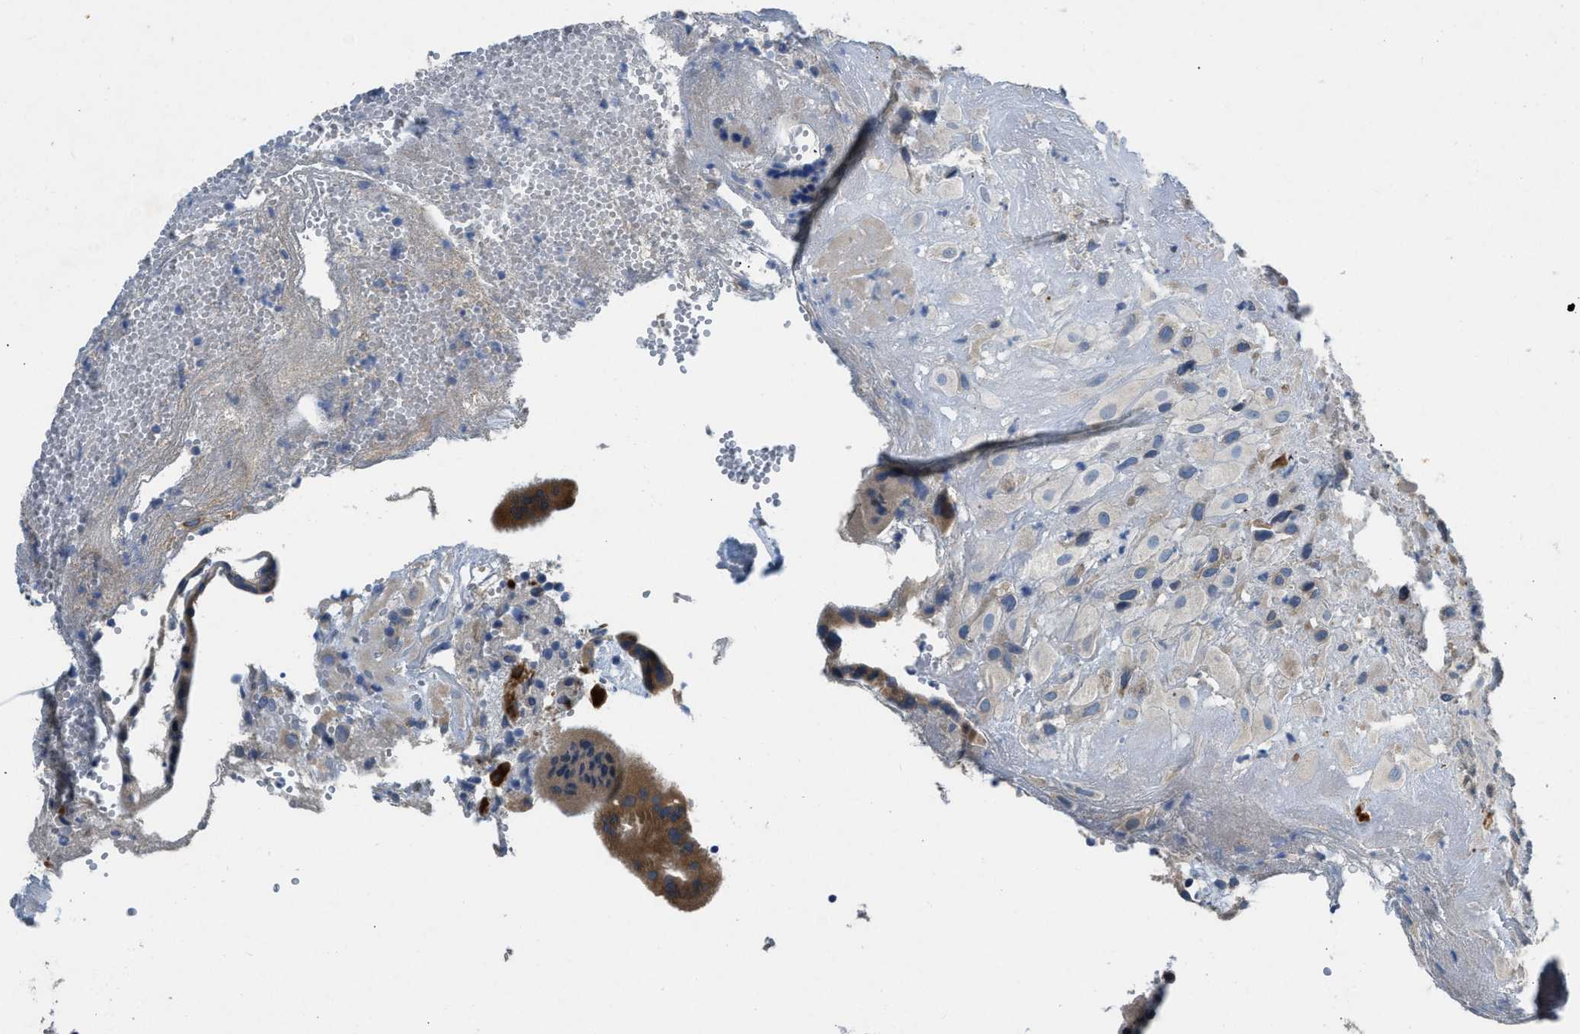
{"staining": {"intensity": "weak", "quantity": "<25%", "location": "cytoplasmic/membranous"}, "tissue": "placenta", "cell_type": "Decidual cells", "image_type": "normal", "snomed": [{"axis": "morphology", "description": "Normal tissue, NOS"}, {"axis": "topography", "description": "Placenta"}], "caption": "Micrograph shows no significant protein expression in decidual cells of normal placenta.", "gene": "GGCX", "patient": {"sex": "female", "age": 18}}